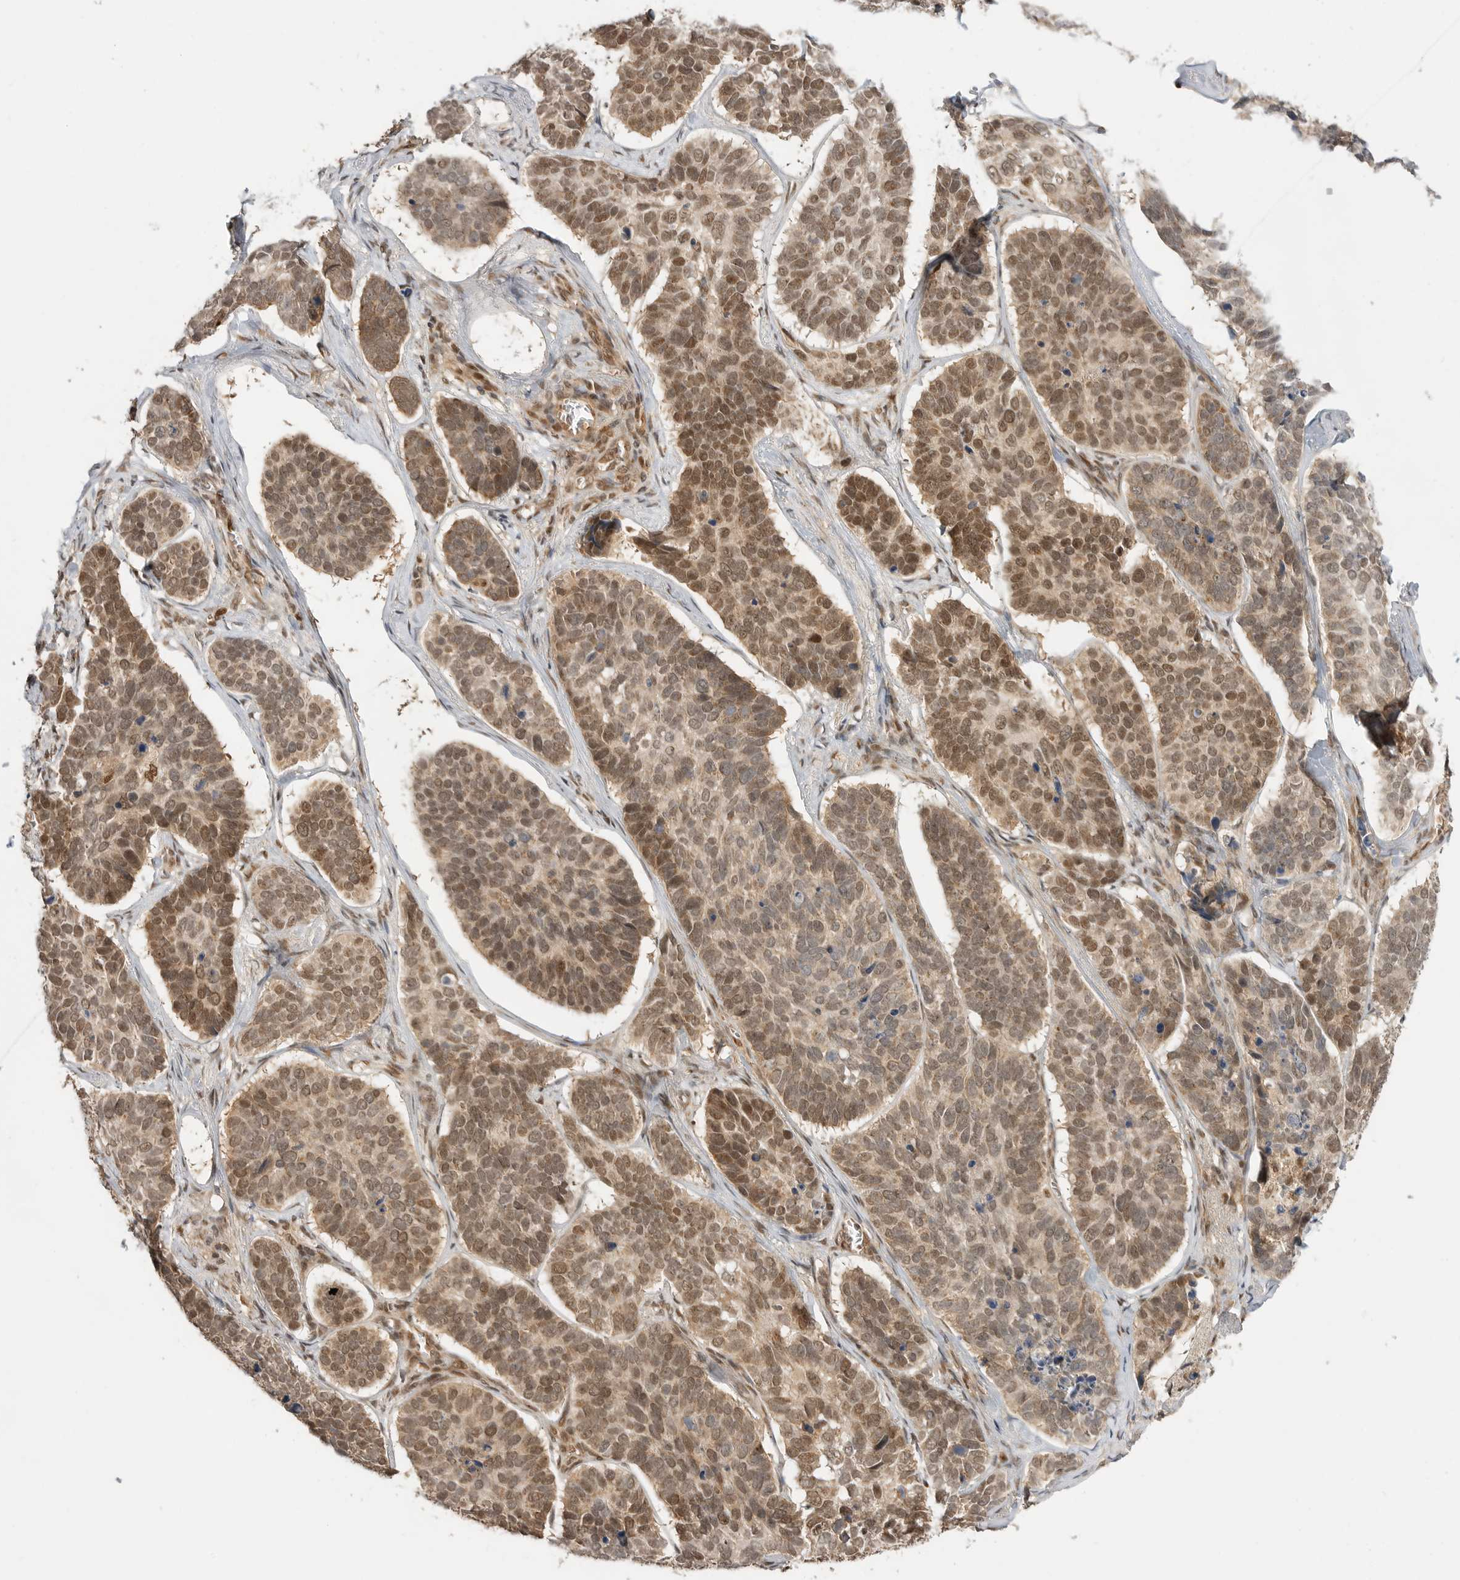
{"staining": {"intensity": "moderate", "quantity": ">75%", "location": "cytoplasmic/membranous,nuclear"}, "tissue": "skin cancer", "cell_type": "Tumor cells", "image_type": "cancer", "snomed": [{"axis": "morphology", "description": "Basal cell carcinoma"}, {"axis": "topography", "description": "Skin"}], "caption": "This histopathology image reveals skin cancer (basal cell carcinoma) stained with immunohistochemistry (IHC) to label a protein in brown. The cytoplasmic/membranous and nuclear of tumor cells show moderate positivity for the protein. Nuclei are counter-stained blue.", "gene": "ALKAL1", "patient": {"sex": "male", "age": 62}}